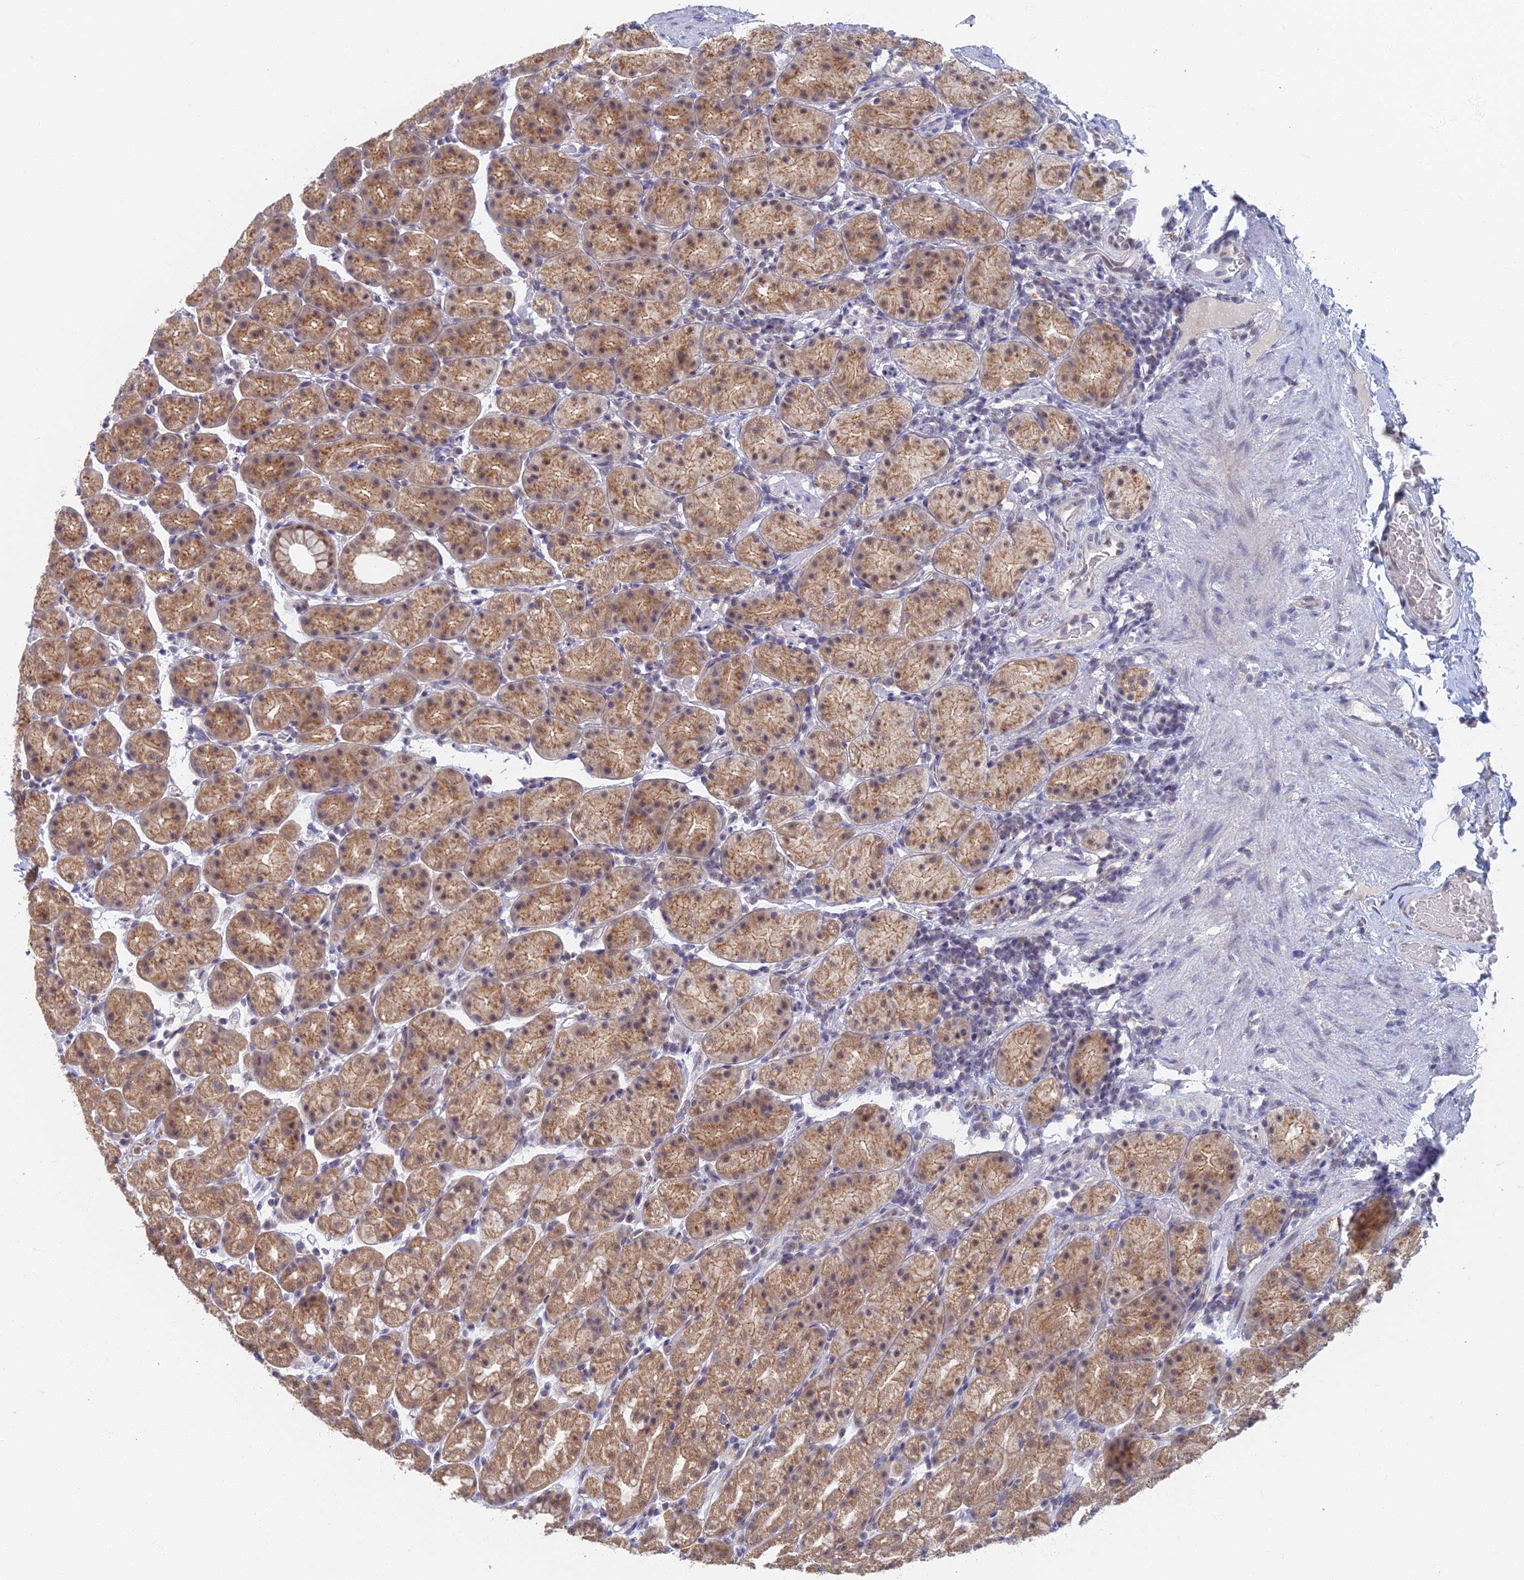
{"staining": {"intensity": "moderate", "quantity": ">75%", "location": "cytoplasmic/membranous"}, "tissue": "stomach", "cell_type": "Glandular cells", "image_type": "normal", "snomed": [{"axis": "morphology", "description": "Normal tissue, NOS"}, {"axis": "topography", "description": "Stomach, upper"}], "caption": "DAB (3,3'-diaminobenzidine) immunohistochemical staining of unremarkable stomach shows moderate cytoplasmic/membranous protein positivity in about >75% of glandular cells. The staining was performed using DAB, with brown indicating positive protein expression. Nuclei are stained blue with hematoxylin.", "gene": "GPATCH1", "patient": {"sex": "male", "age": 68}}